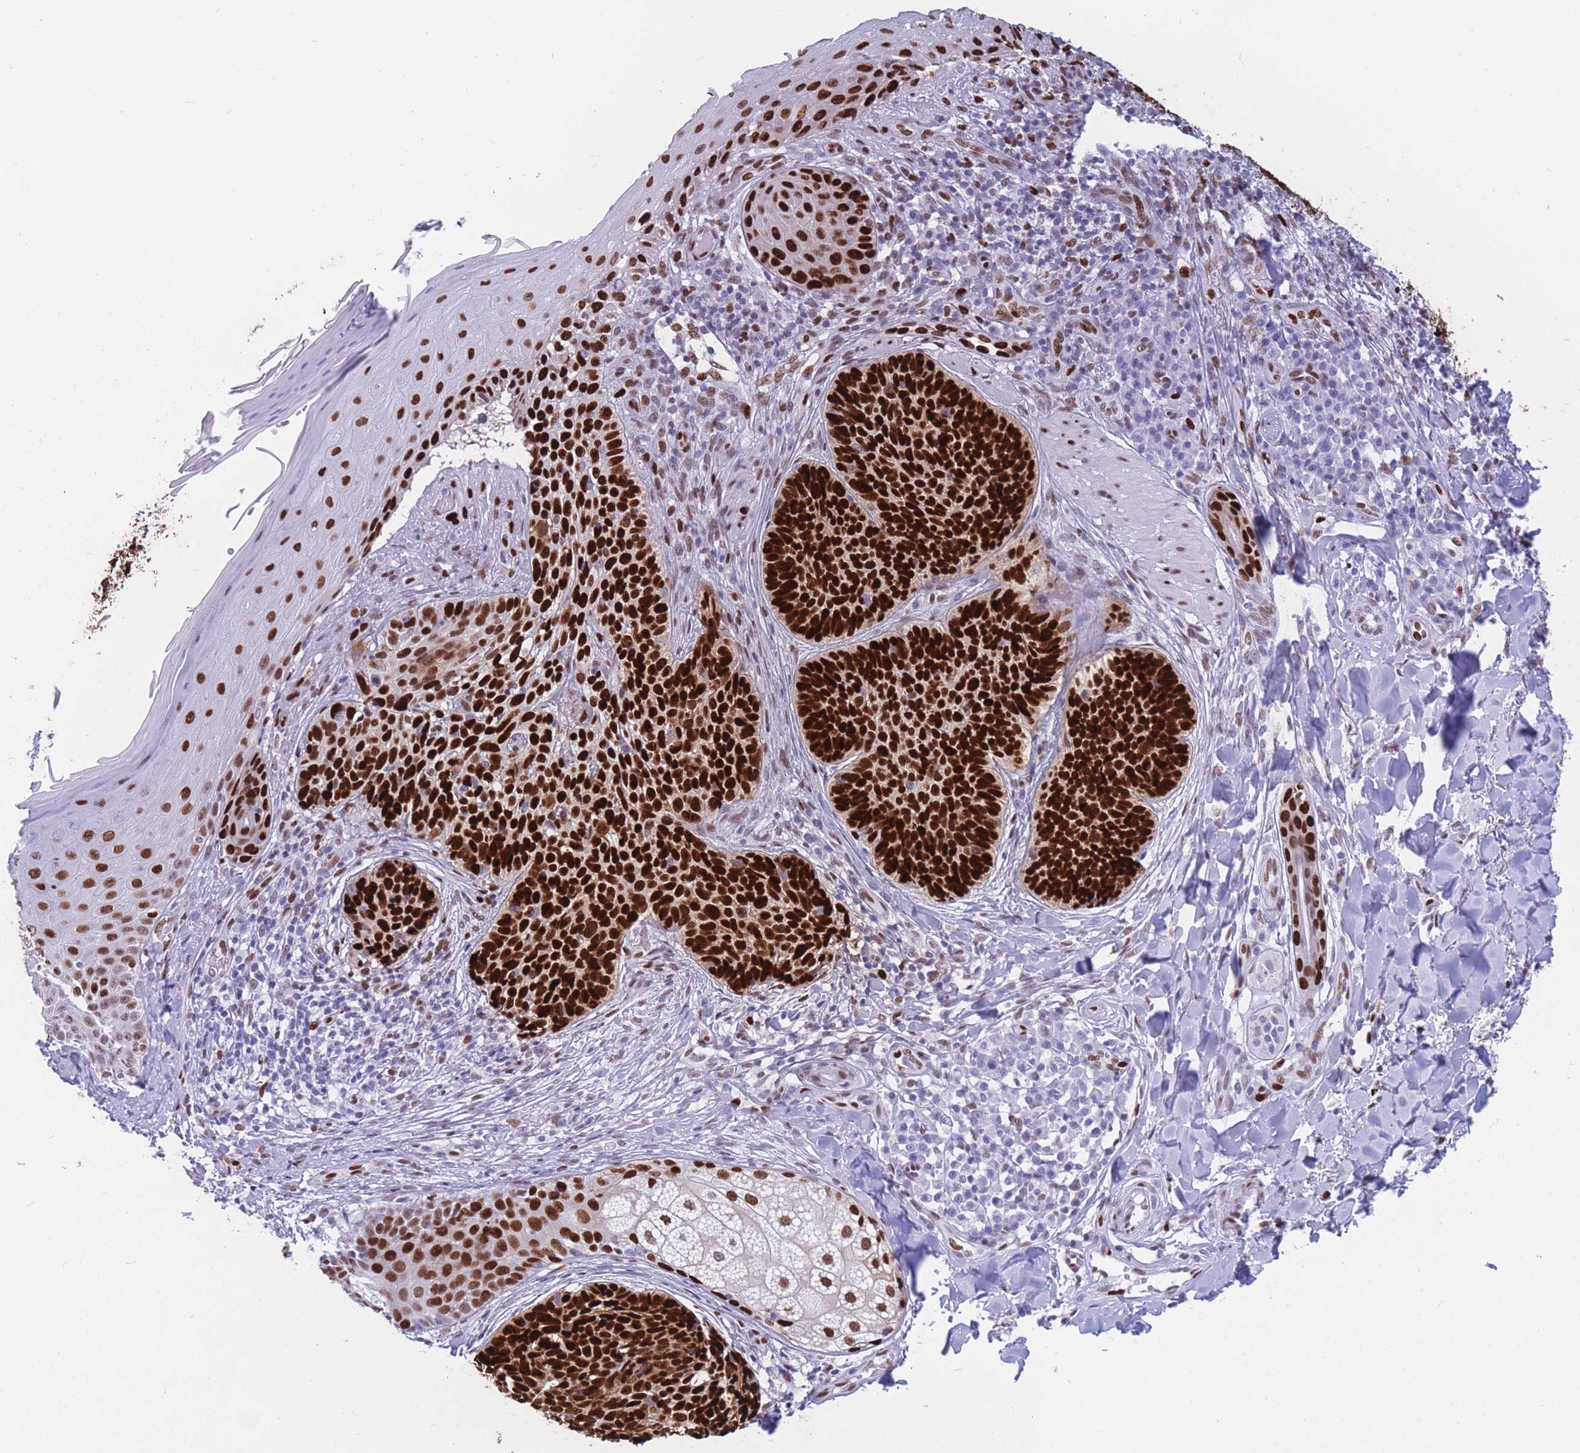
{"staining": {"intensity": "strong", "quantity": ">75%", "location": "nuclear"}, "tissue": "skin cancer", "cell_type": "Tumor cells", "image_type": "cancer", "snomed": [{"axis": "morphology", "description": "Basal cell carcinoma"}, {"axis": "topography", "description": "Skin"}], "caption": "Human skin cancer (basal cell carcinoma) stained with a brown dye demonstrates strong nuclear positive positivity in approximately >75% of tumor cells.", "gene": "NASP", "patient": {"sex": "female", "age": 61}}